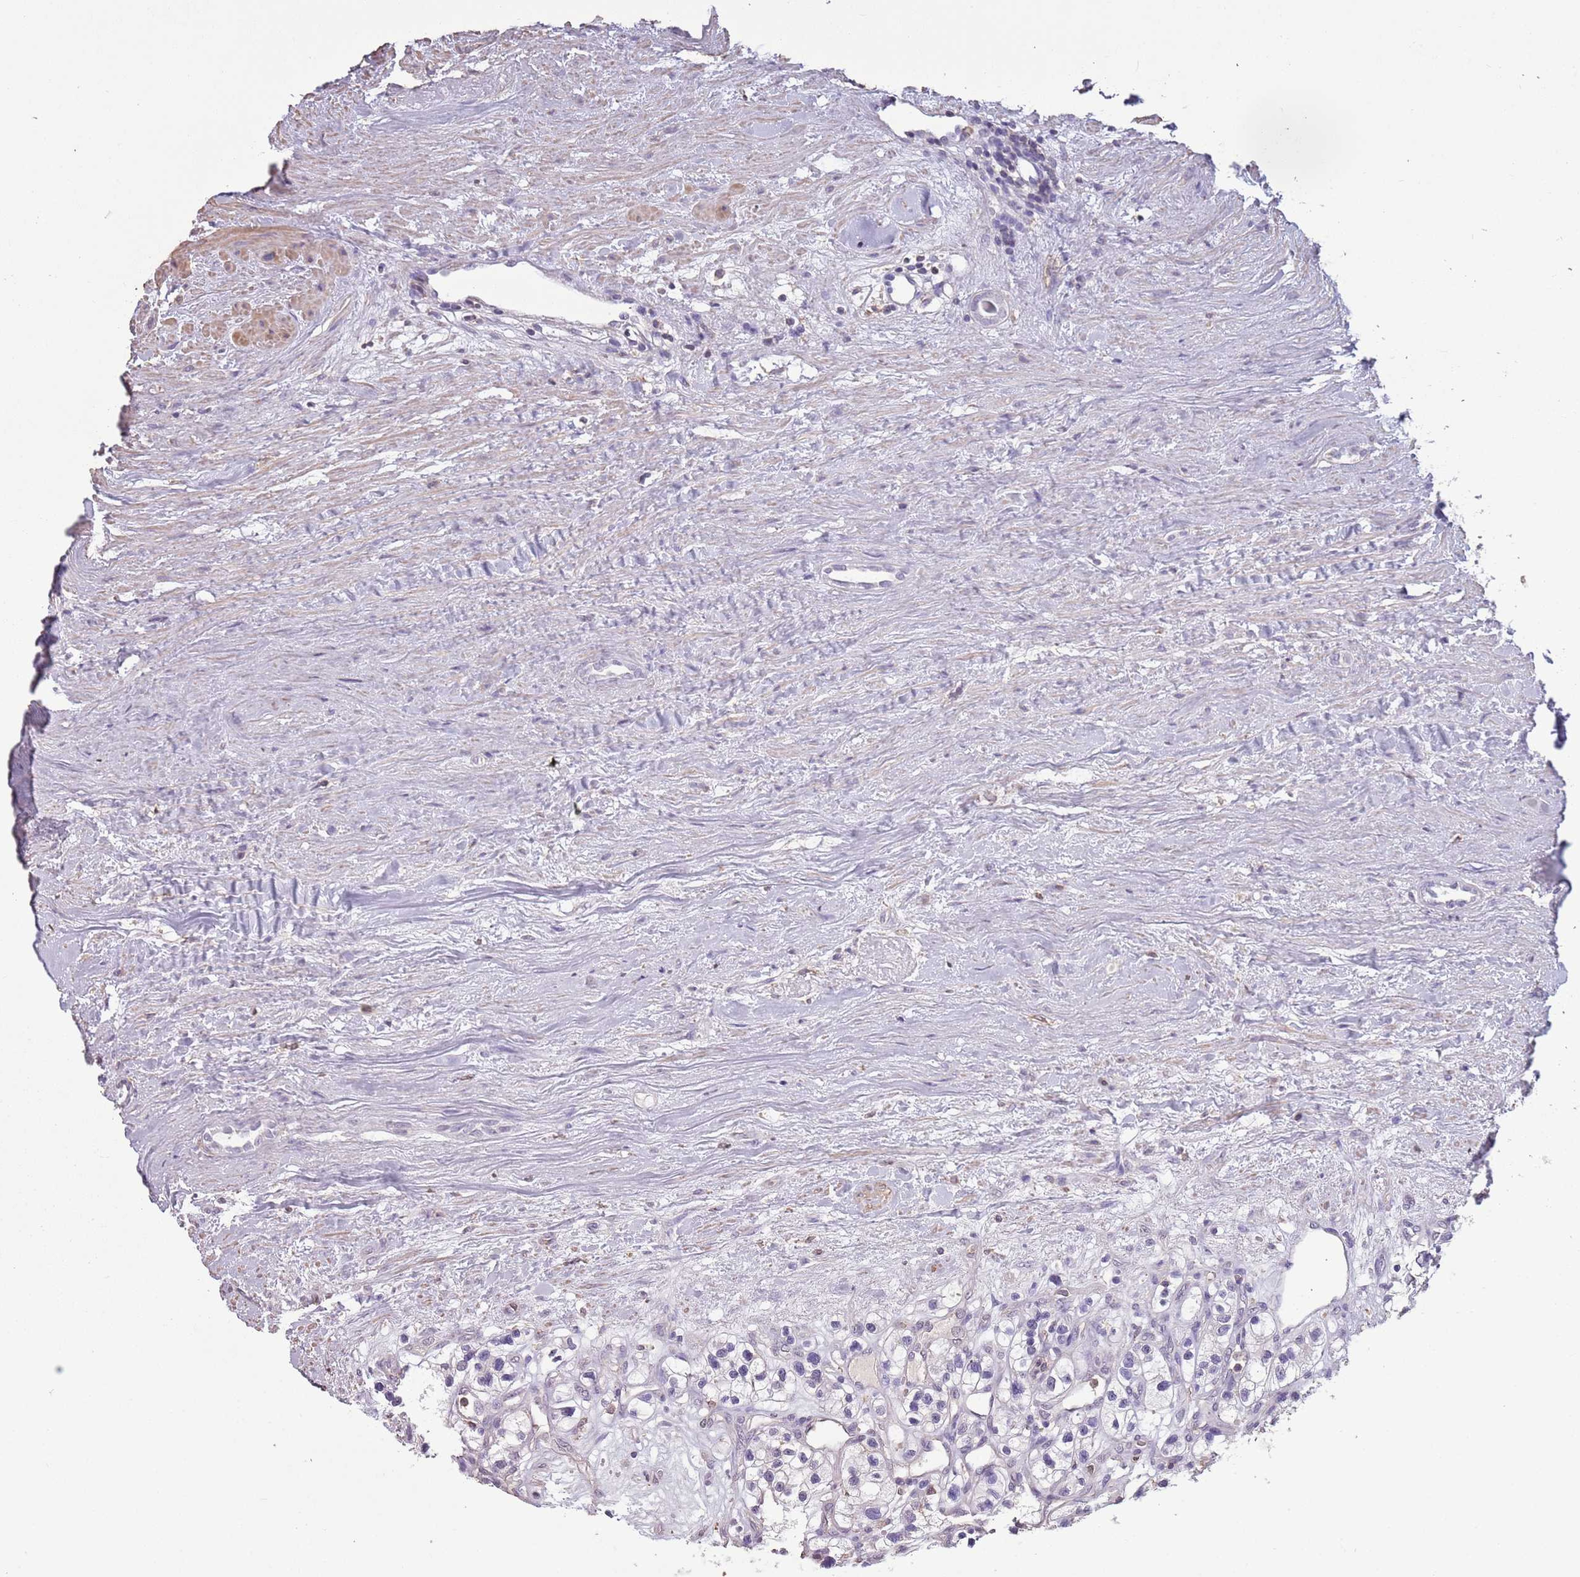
{"staining": {"intensity": "negative", "quantity": "none", "location": "none"}, "tissue": "renal cancer", "cell_type": "Tumor cells", "image_type": "cancer", "snomed": [{"axis": "morphology", "description": "Adenocarcinoma, NOS"}, {"axis": "topography", "description": "Kidney"}], "caption": "A micrograph of renal adenocarcinoma stained for a protein reveals no brown staining in tumor cells.", "gene": "SUN5", "patient": {"sex": "female", "age": 57}}